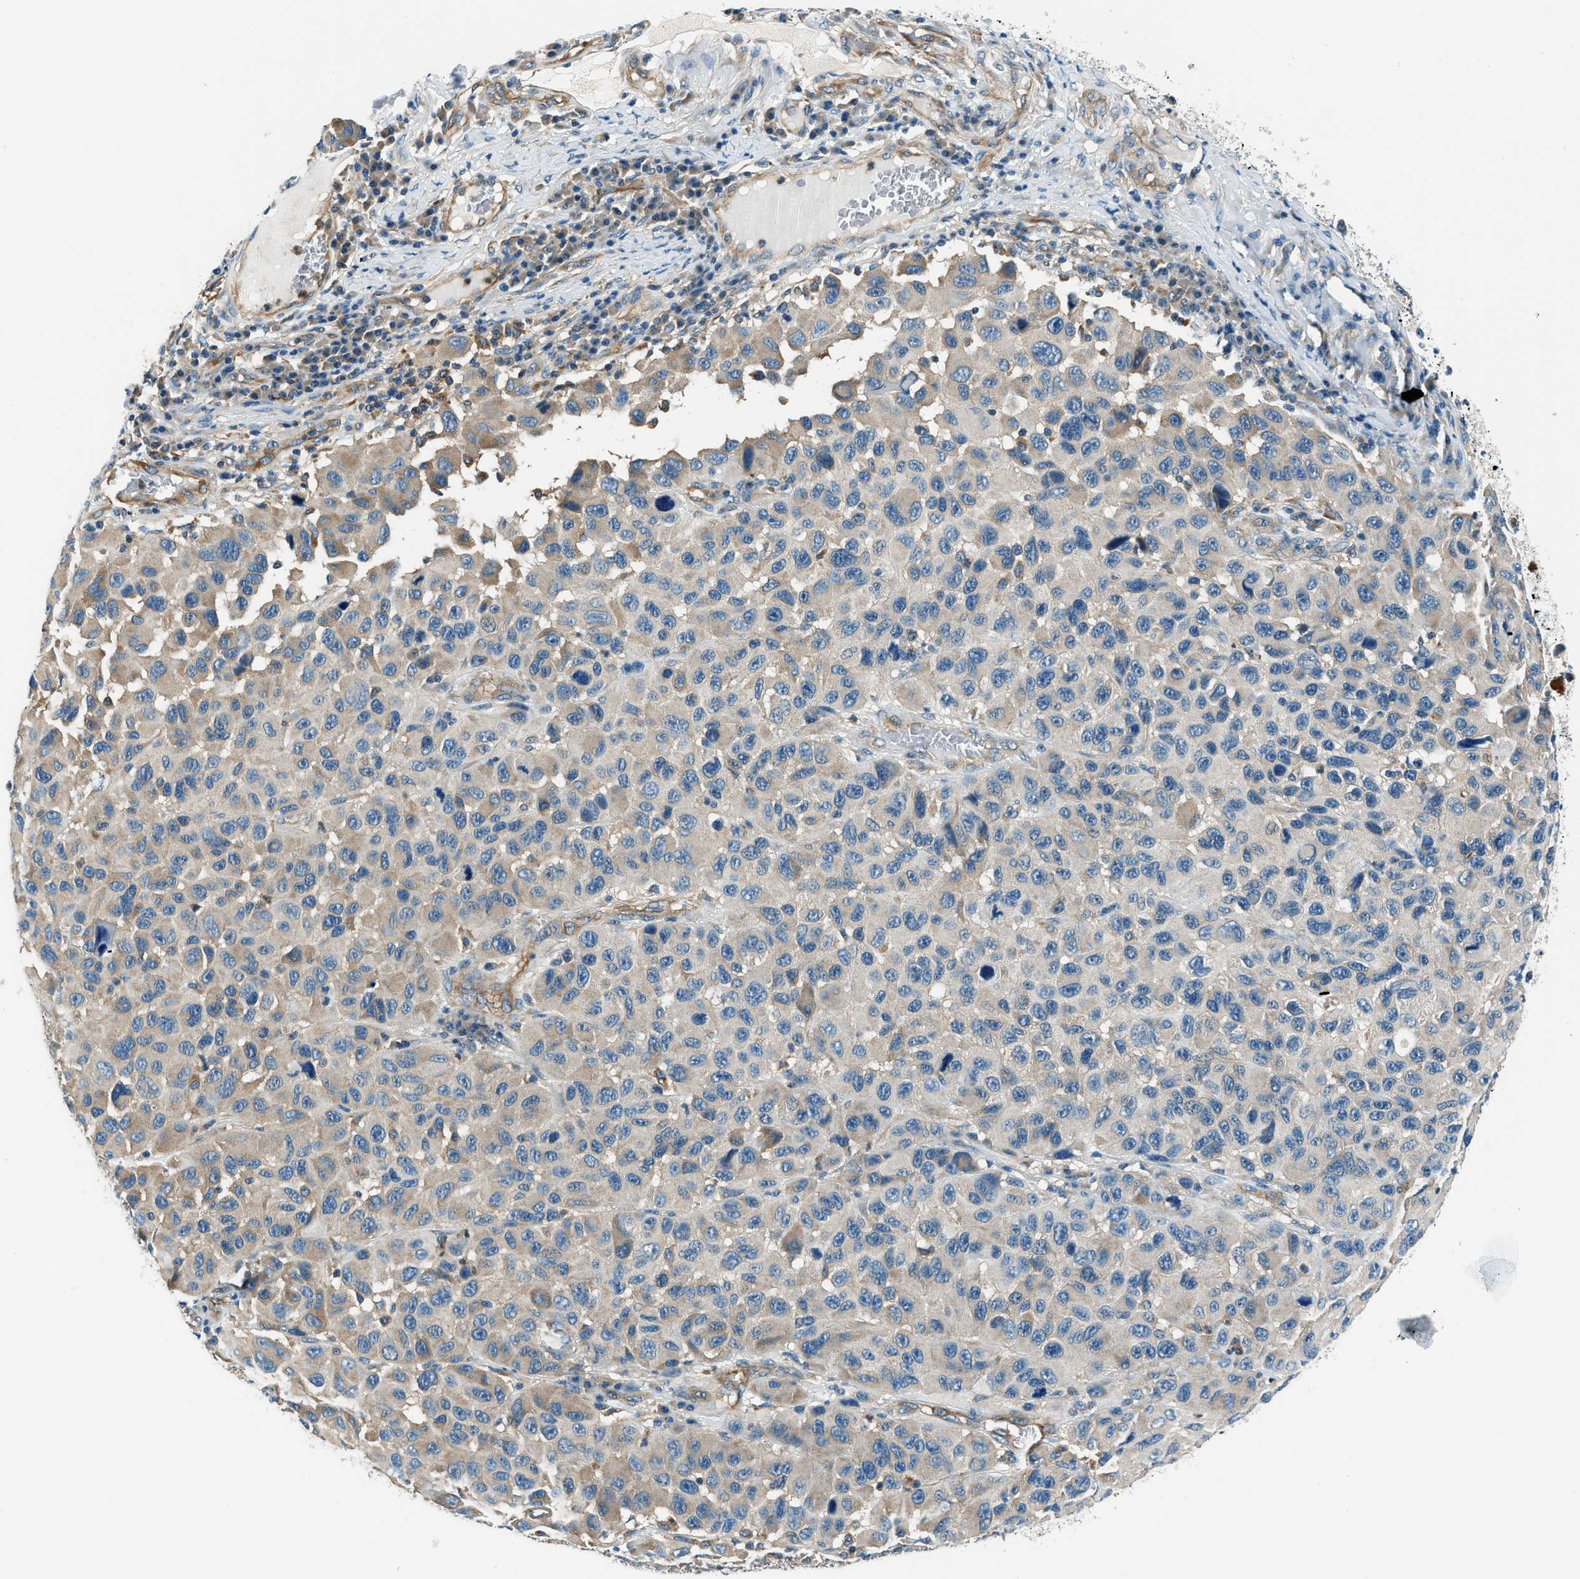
{"staining": {"intensity": "weak", "quantity": "<25%", "location": "cytoplasmic/membranous"}, "tissue": "melanoma", "cell_type": "Tumor cells", "image_type": "cancer", "snomed": [{"axis": "morphology", "description": "Malignant melanoma, NOS"}, {"axis": "topography", "description": "Skin"}], "caption": "Photomicrograph shows no significant protein staining in tumor cells of malignant melanoma.", "gene": "SLC19A2", "patient": {"sex": "male", "age": 53}}